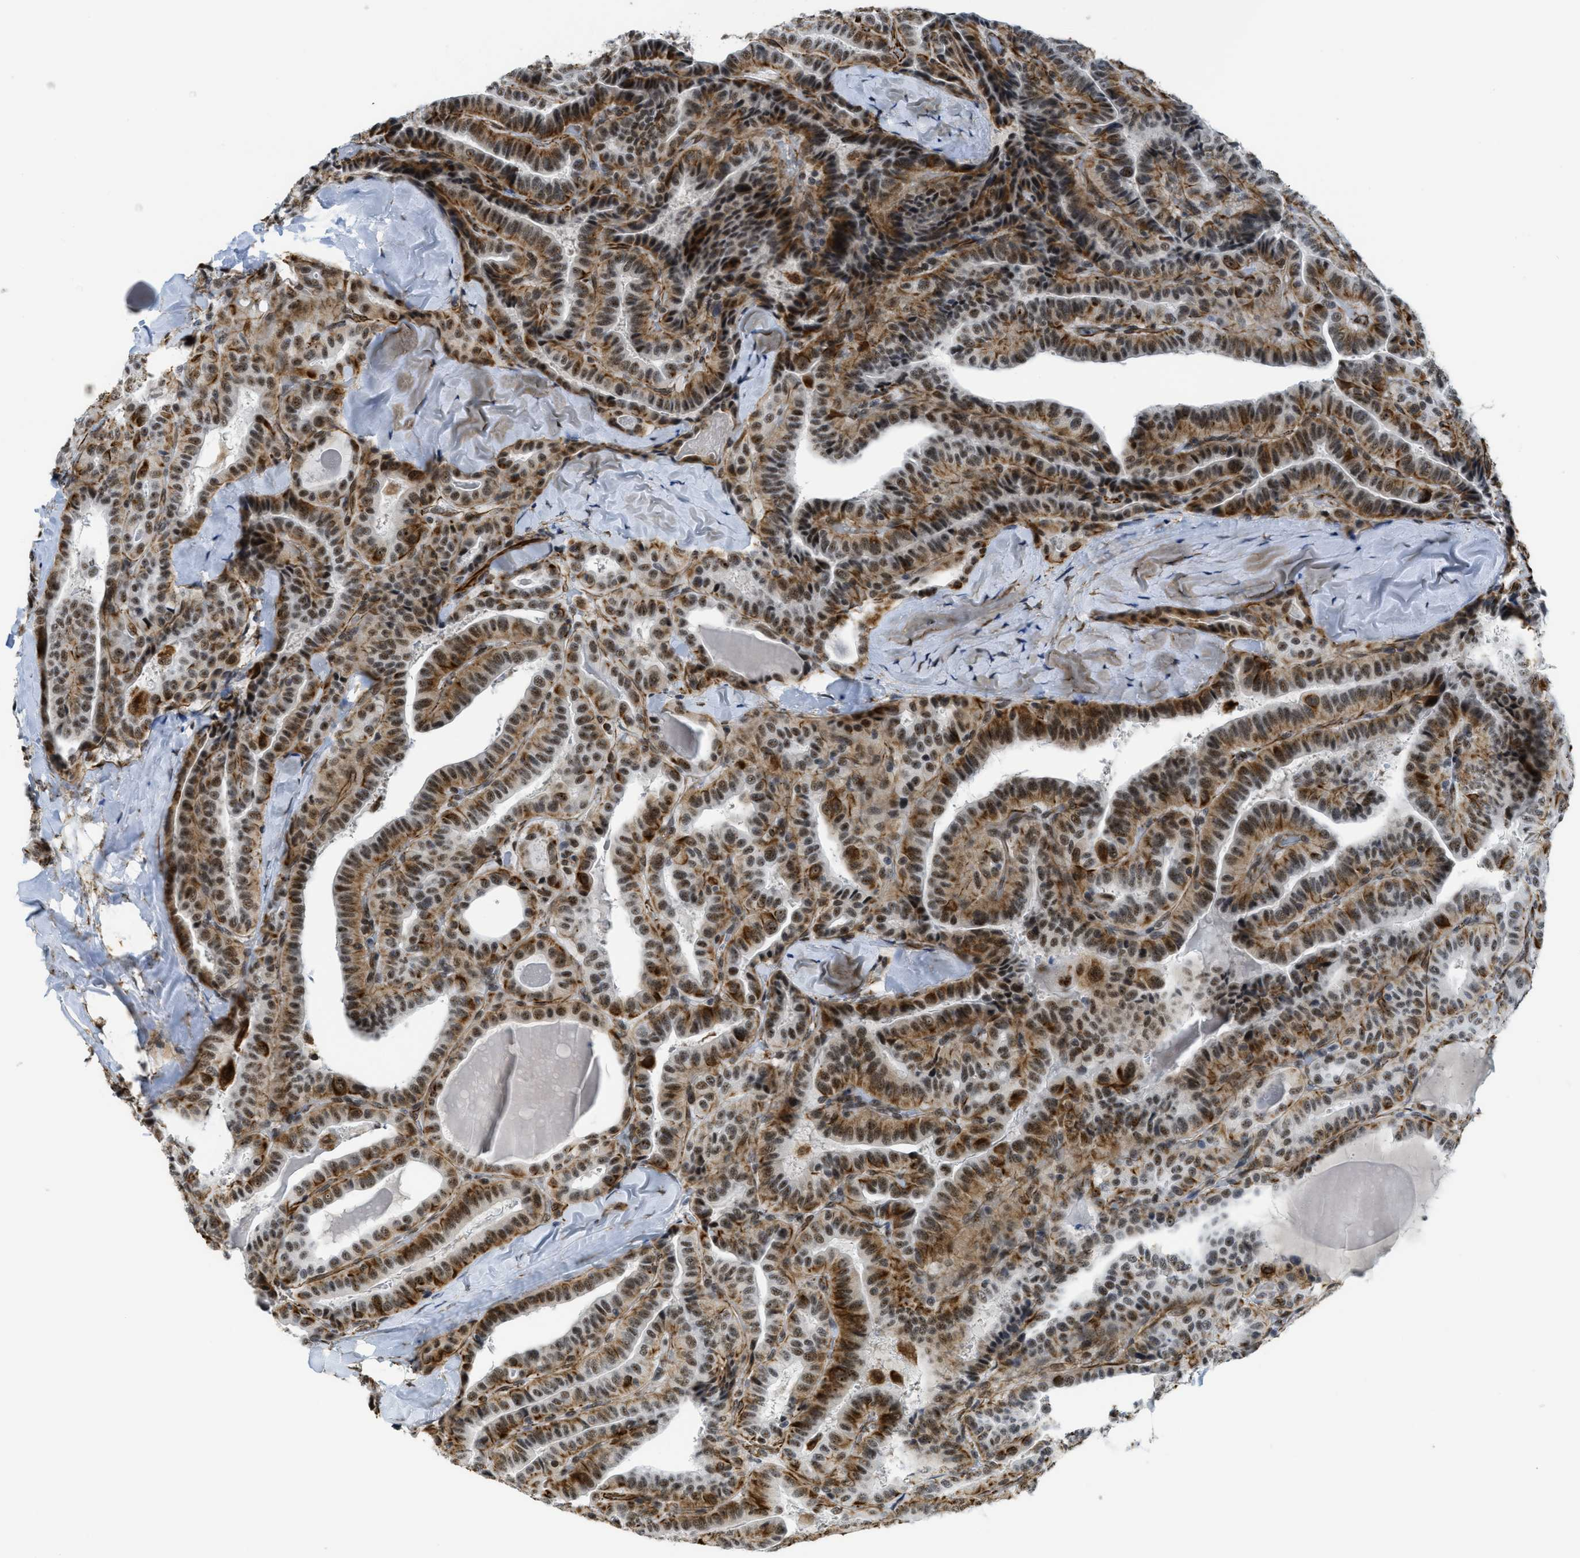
{"staining": {"intensity": "moderate", "quantity": ">75%", "location": "cytoplasmic/membranous,nuclear"}, "tissue": "thyroid cancer", "cell_type": "Tumor cells", "image_type": "cancer", "snomed": [{"axis": "morphology", "description": "Papillary adenocarcinoma, NOS"}, {"axis": "topography", "description": "Thyroid gland"}], "caption": "Immunohistochemical staining of thyroid cancer (papillary adenocarcinoma) exhibits medium levels of moderate cytoplasmic/membranous and nuclear expression in approximately >75% of tumor cells.", "gene": "LRRC8B", "patient": {"sex": "male", "age": 77}}